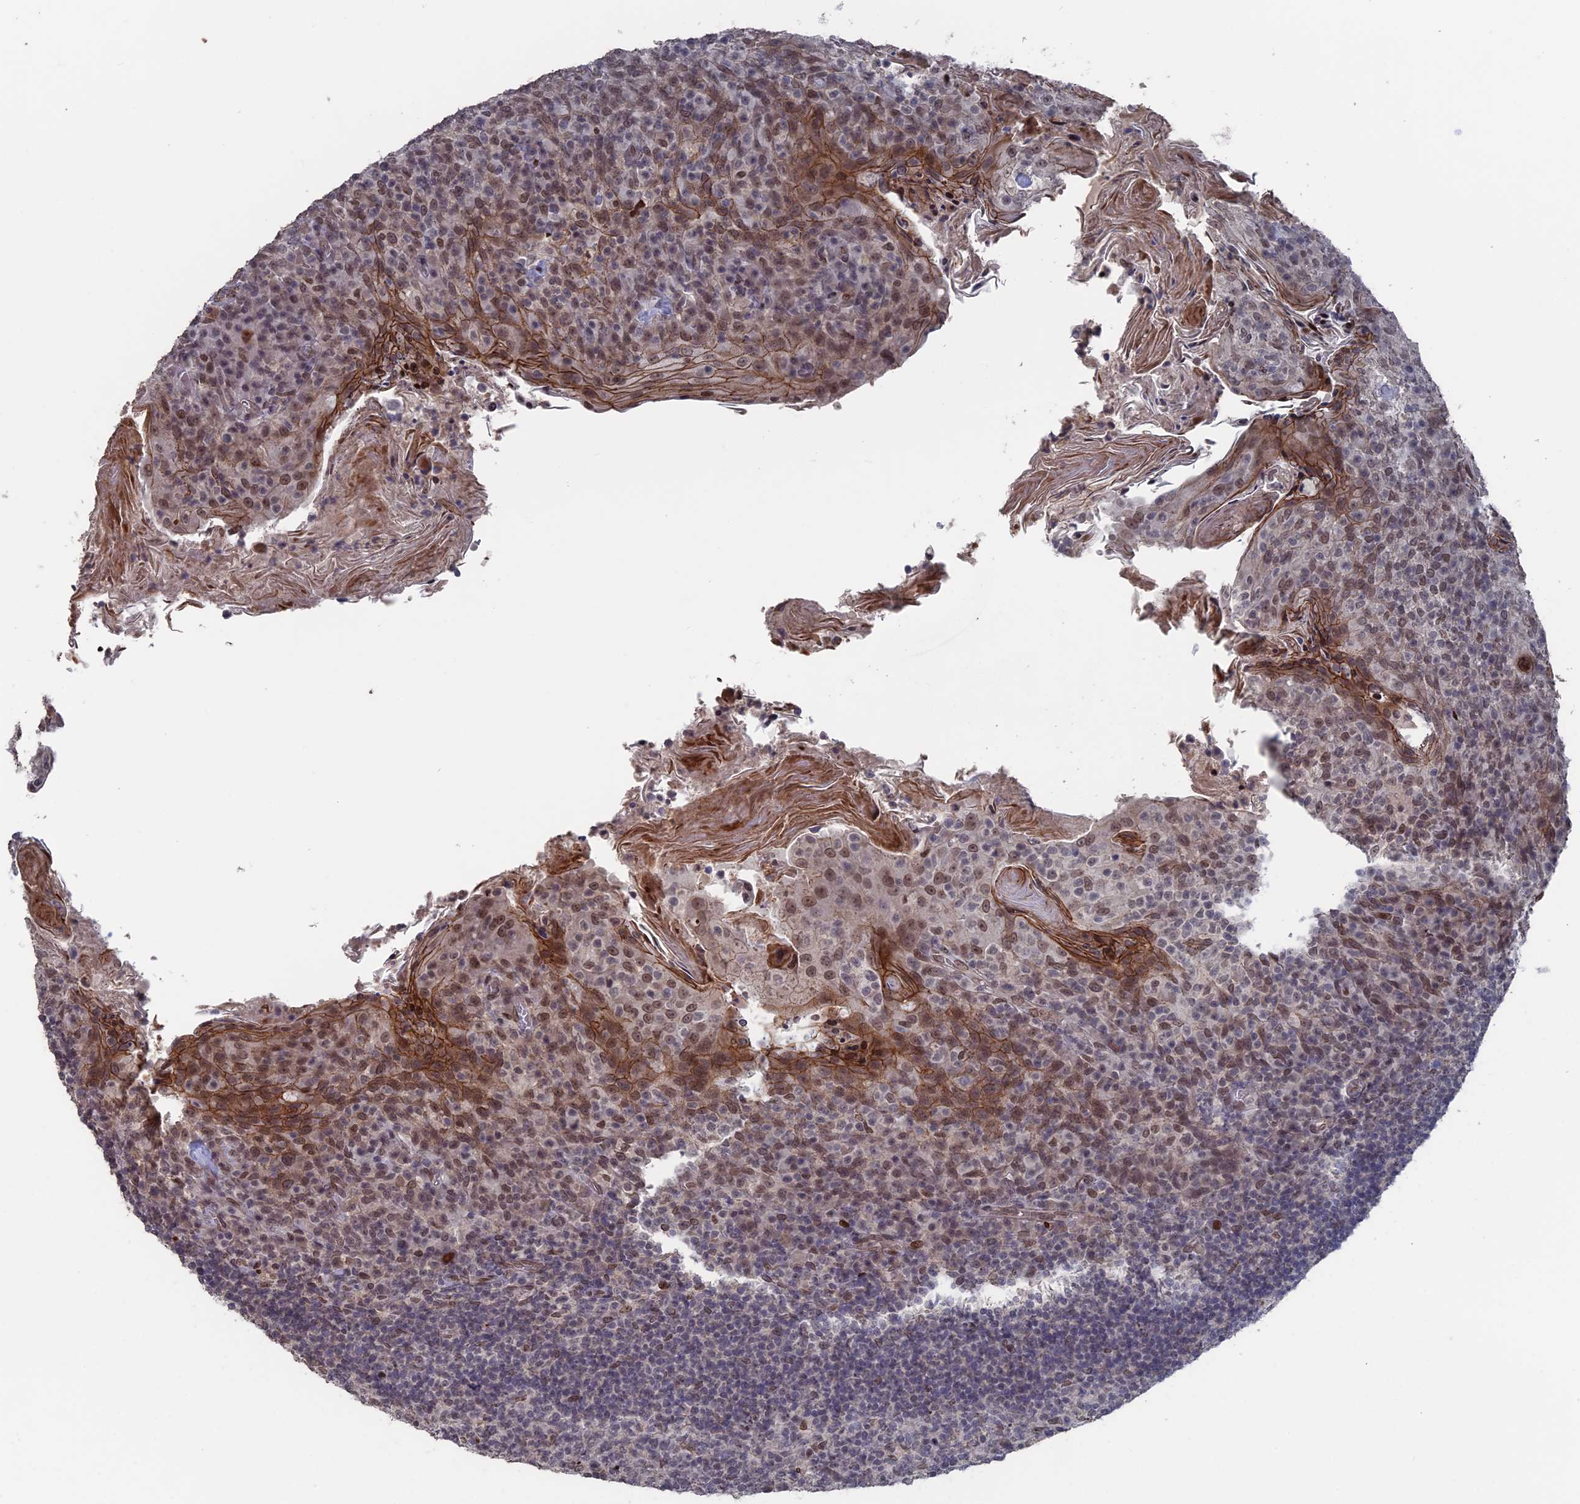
{"staining": {"intensity": "moderate", "quantity": "<25%", "location": "nuclear"}, "tissue": "tonsil", "cell_type": "Germinal center cells", "image_type": "normal", "snomed": [{"axis": "morphology", "description": "Normal tissue, NOS"}, {"axis": "topography", "description": "Tonsil"}], "caption": "Immunohistochemistry histopathology image of benign tonsil: human tonsil stained using immunohistochemistry reveals low levels of moderate protein expression localized specifically in the nuclear of germinal center cells, appearing as a nuclear brown color.", "gene": "NR2C2AP", "patient": {"sex": "female", "age": 10}}